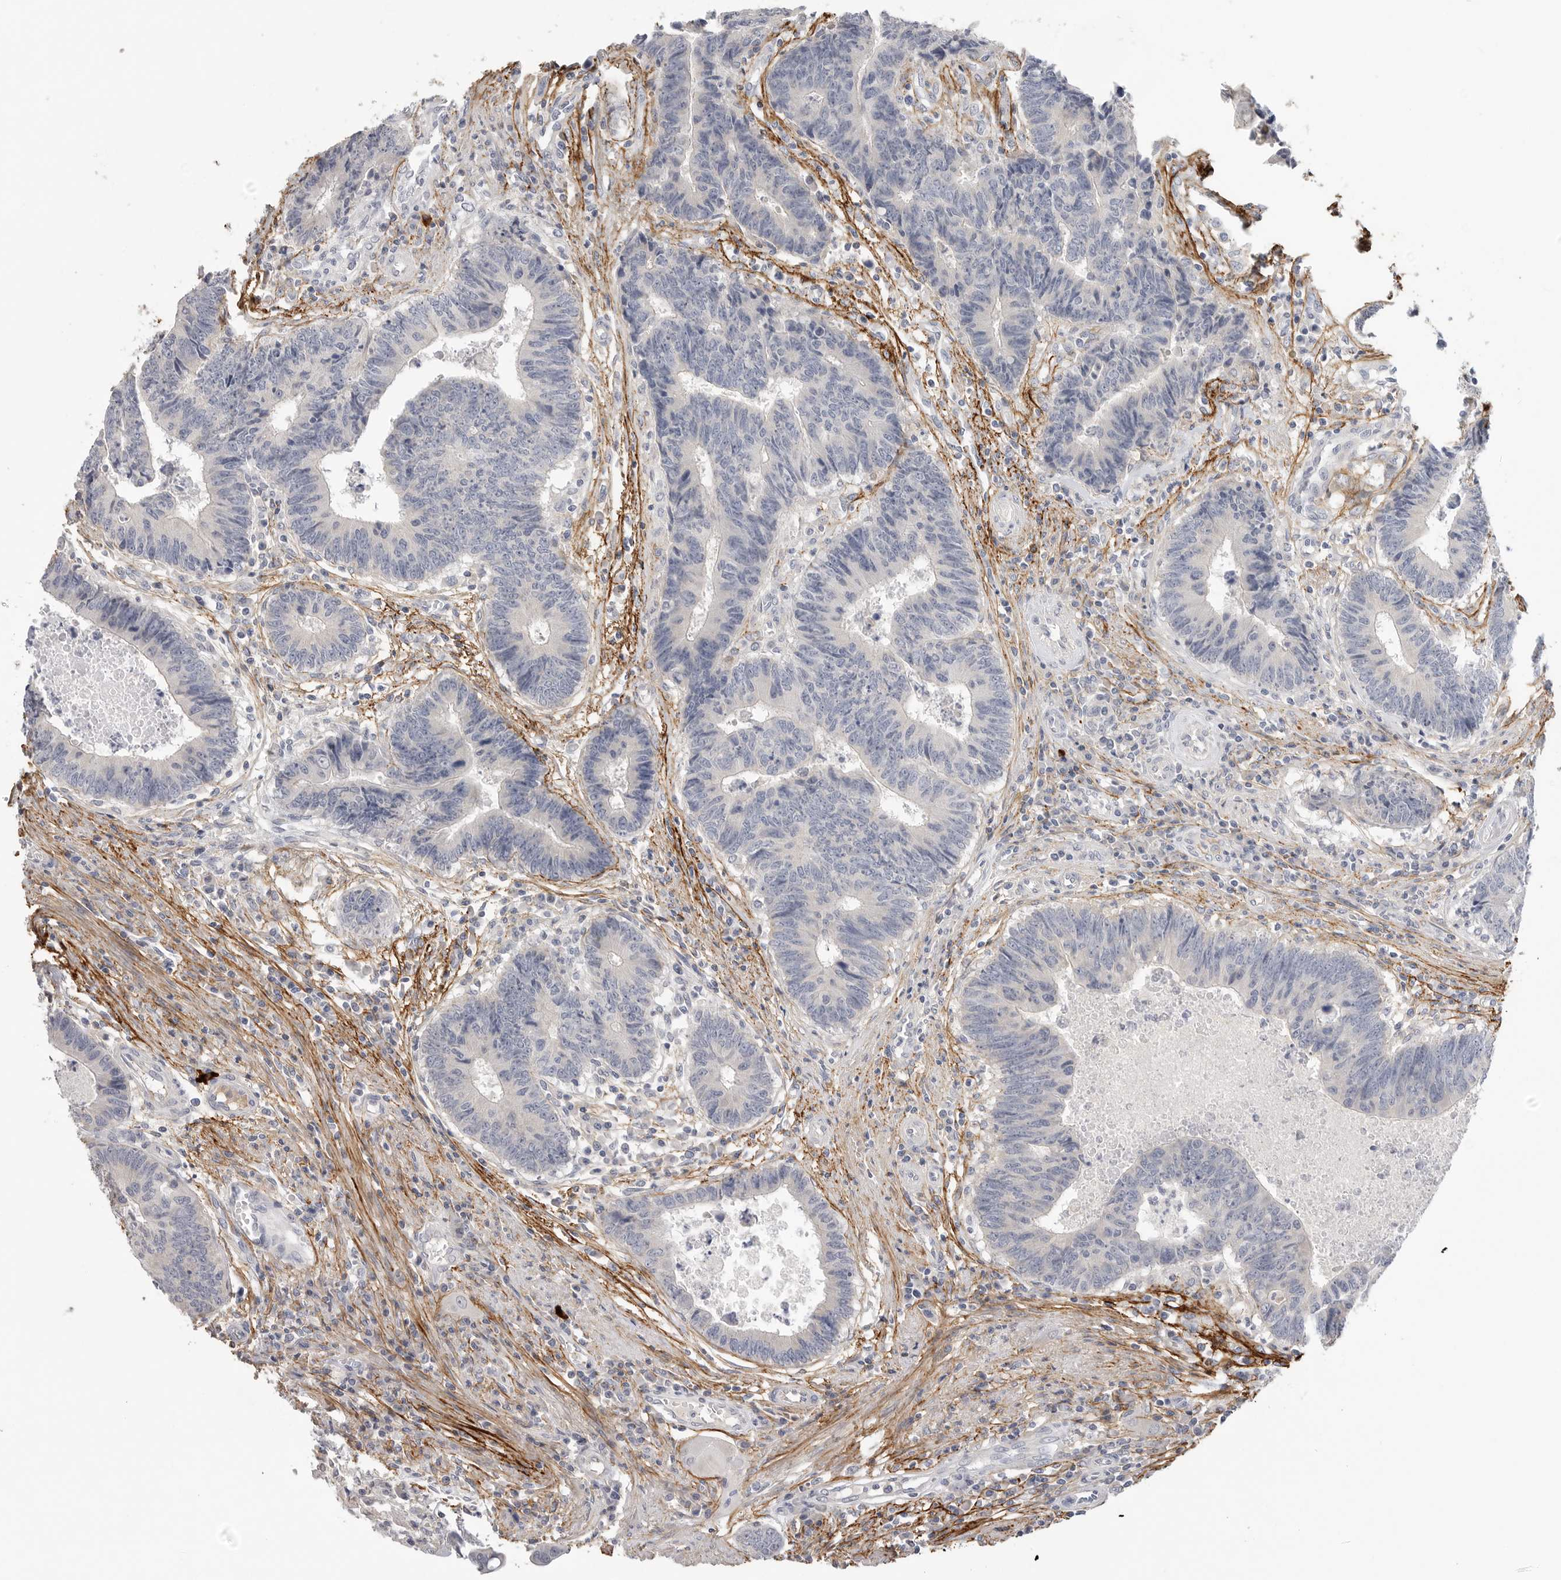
{"staining": {"intensity": "negative", "quantity": "none", "location": "none"}, "tissue": "colorectal cancer", "cell_type": "Tumor cells", "image_type": "cancer", "snomed": [{"axis": "morphology", "description": "Adenocarcinoma, NOS"}, {"axis": "topography", "description": "Rectum"}], "caption": "Tumor cells are negative for protein expression in human colorectal cancer.", "gene": "FBN2", "patient": {"sex": "male", "age": 84}}